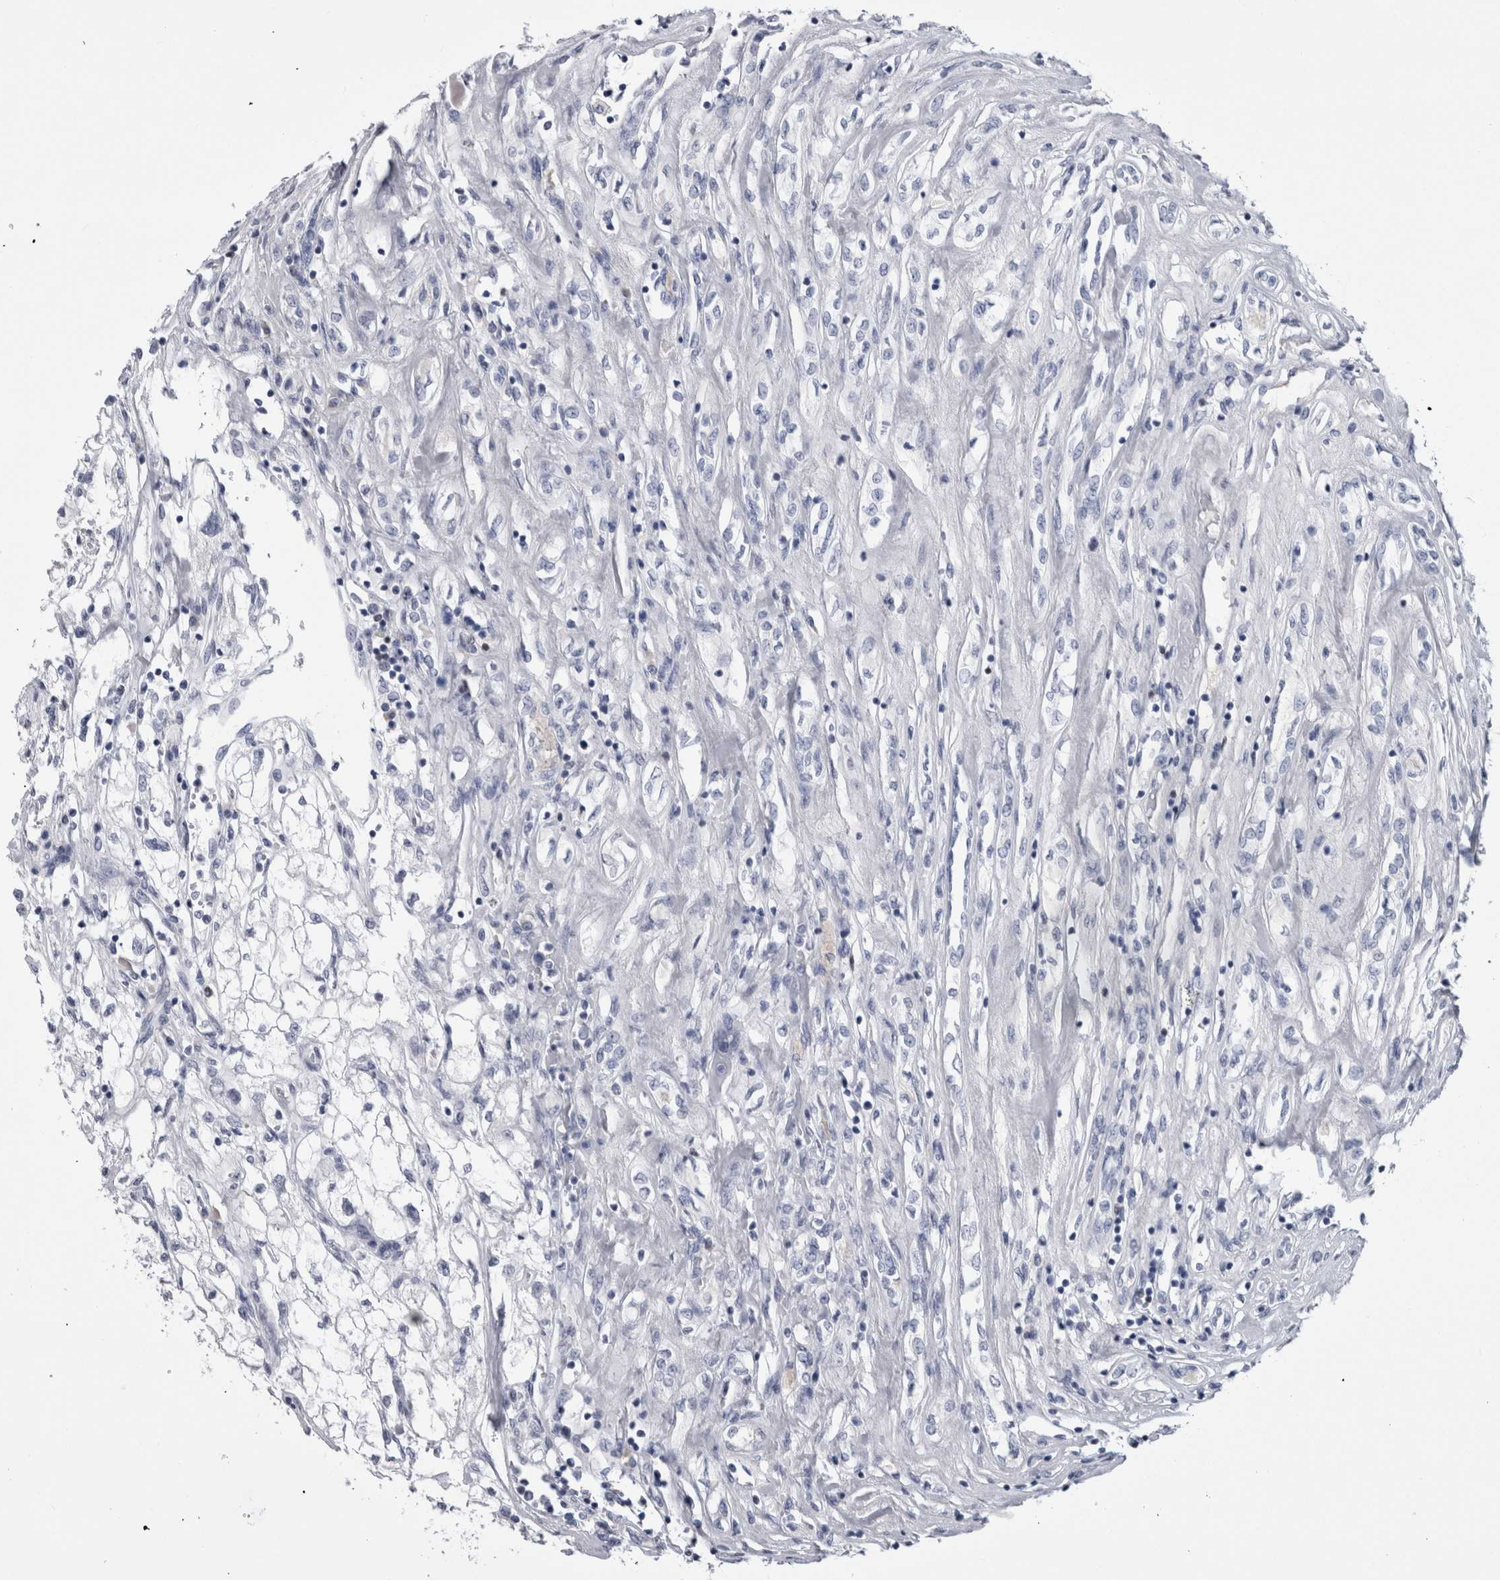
{"staining": {"intensity": "negative", "quantity": "none", "location": "none"}, "tissue": "renal cancer", "cell_type": "Tumor cells", "image_type": "cancer", "snomed": [{"axis": "morphology", "description": "Adenocarcinoma, NOS"}, {"axis": "topography", "description": "Kidney"}], "caption": "DAB (3,3'-diaminobenzidine) immunohistochemical staining of renal adenocarcinoma exhibits no significant expression in tumor cells.", "gene": "PAX5", "patient": {"sex": "female", "age": 70}}